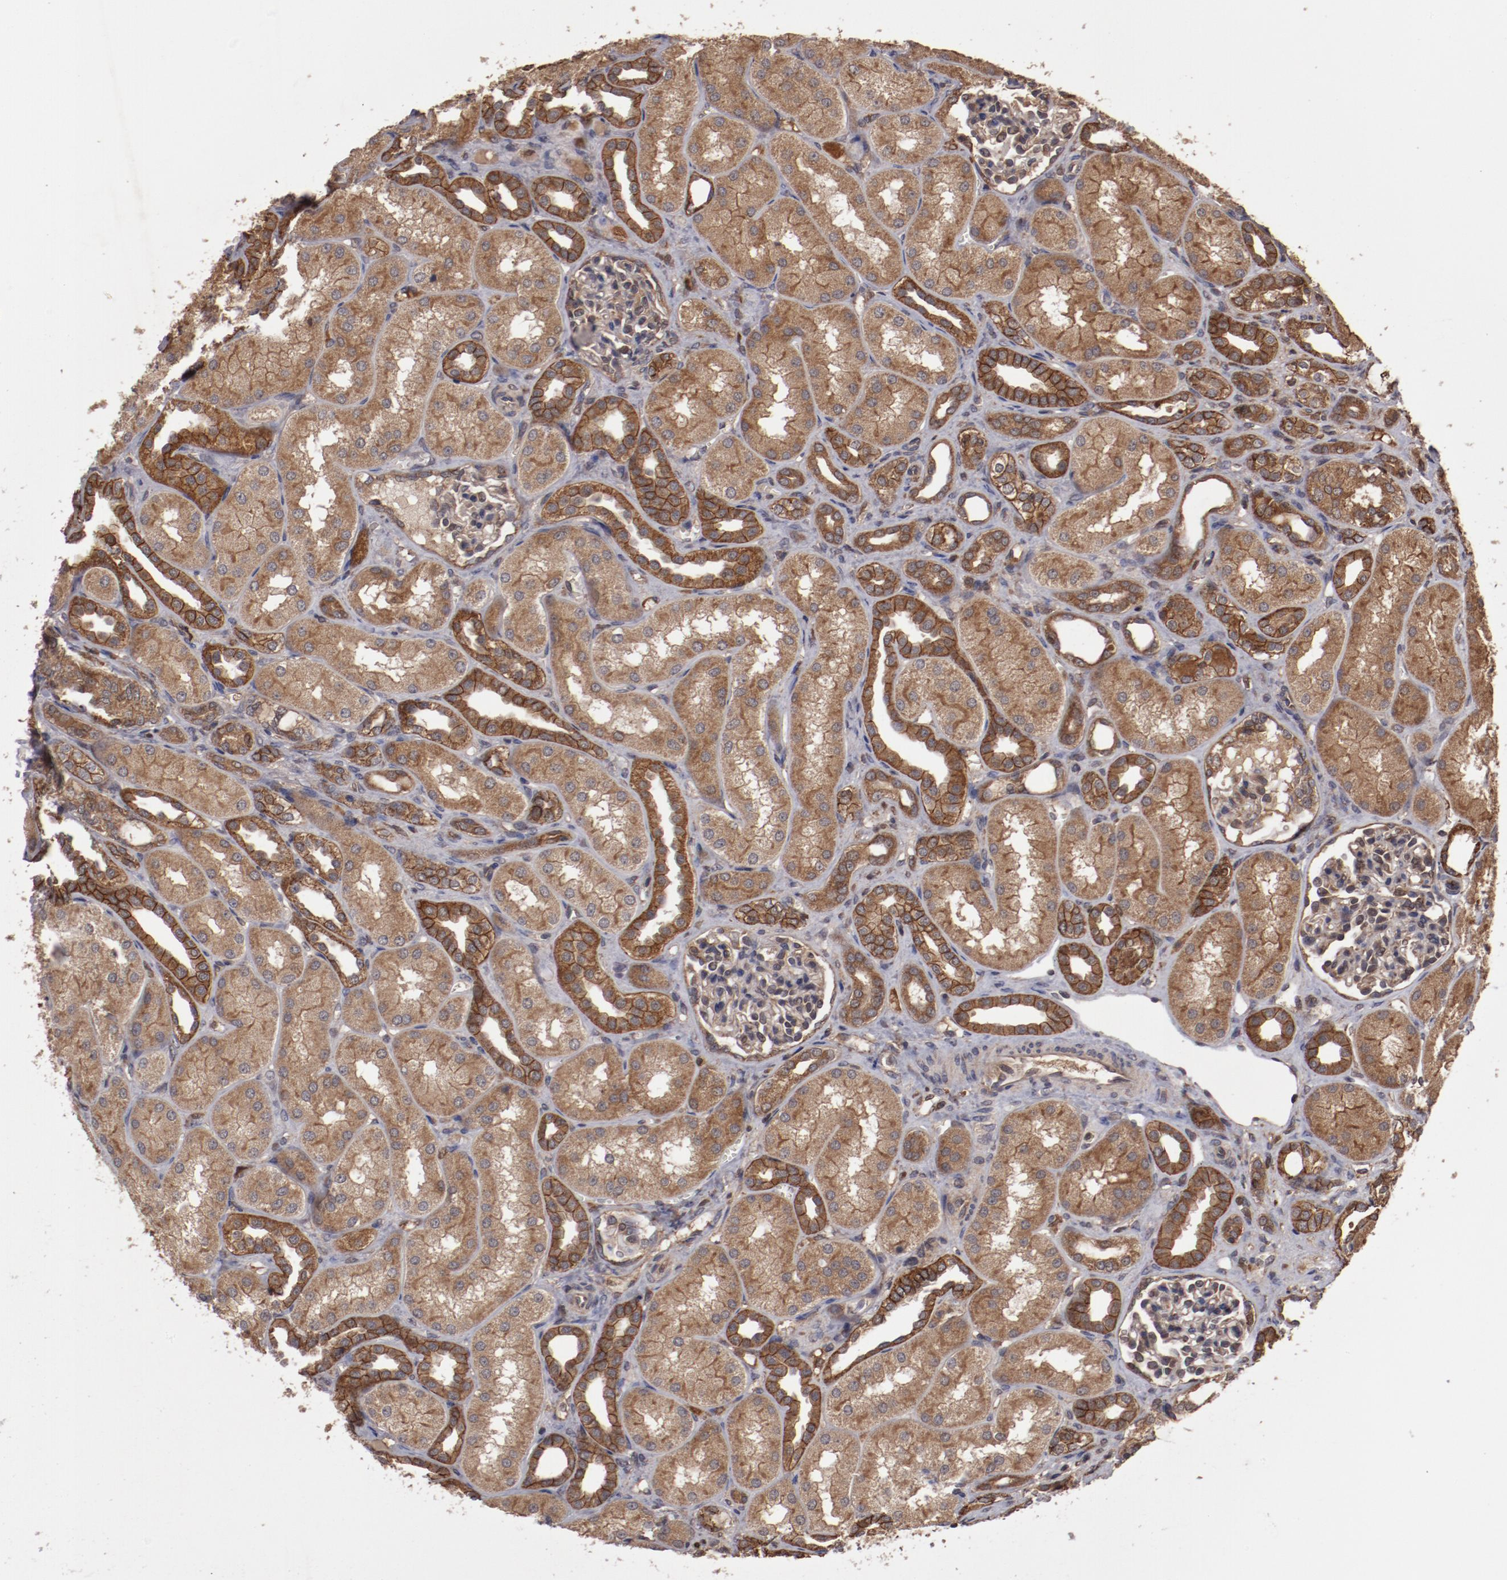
{"staining": {"intensity": "weak", "quantity": "<25%", "location": "cytoplasmic/membranous"}, "tissue": "kidney", "cell_type": "Cells in glomeruli", "image_type": "normal", "snomed": [{"axis": "morphology", "description": "Normal tissue, NOS"}, {"axis": "topography", "description": "Kidney"}], "caption": "Micrograph shows no protein staining in cells in glomeruli of unremarkable kidney. (IHC, brightfield microscopy, high magnification).", "gene": "RPS6KA6", "patient": {"sex": "male", "age": 7}}